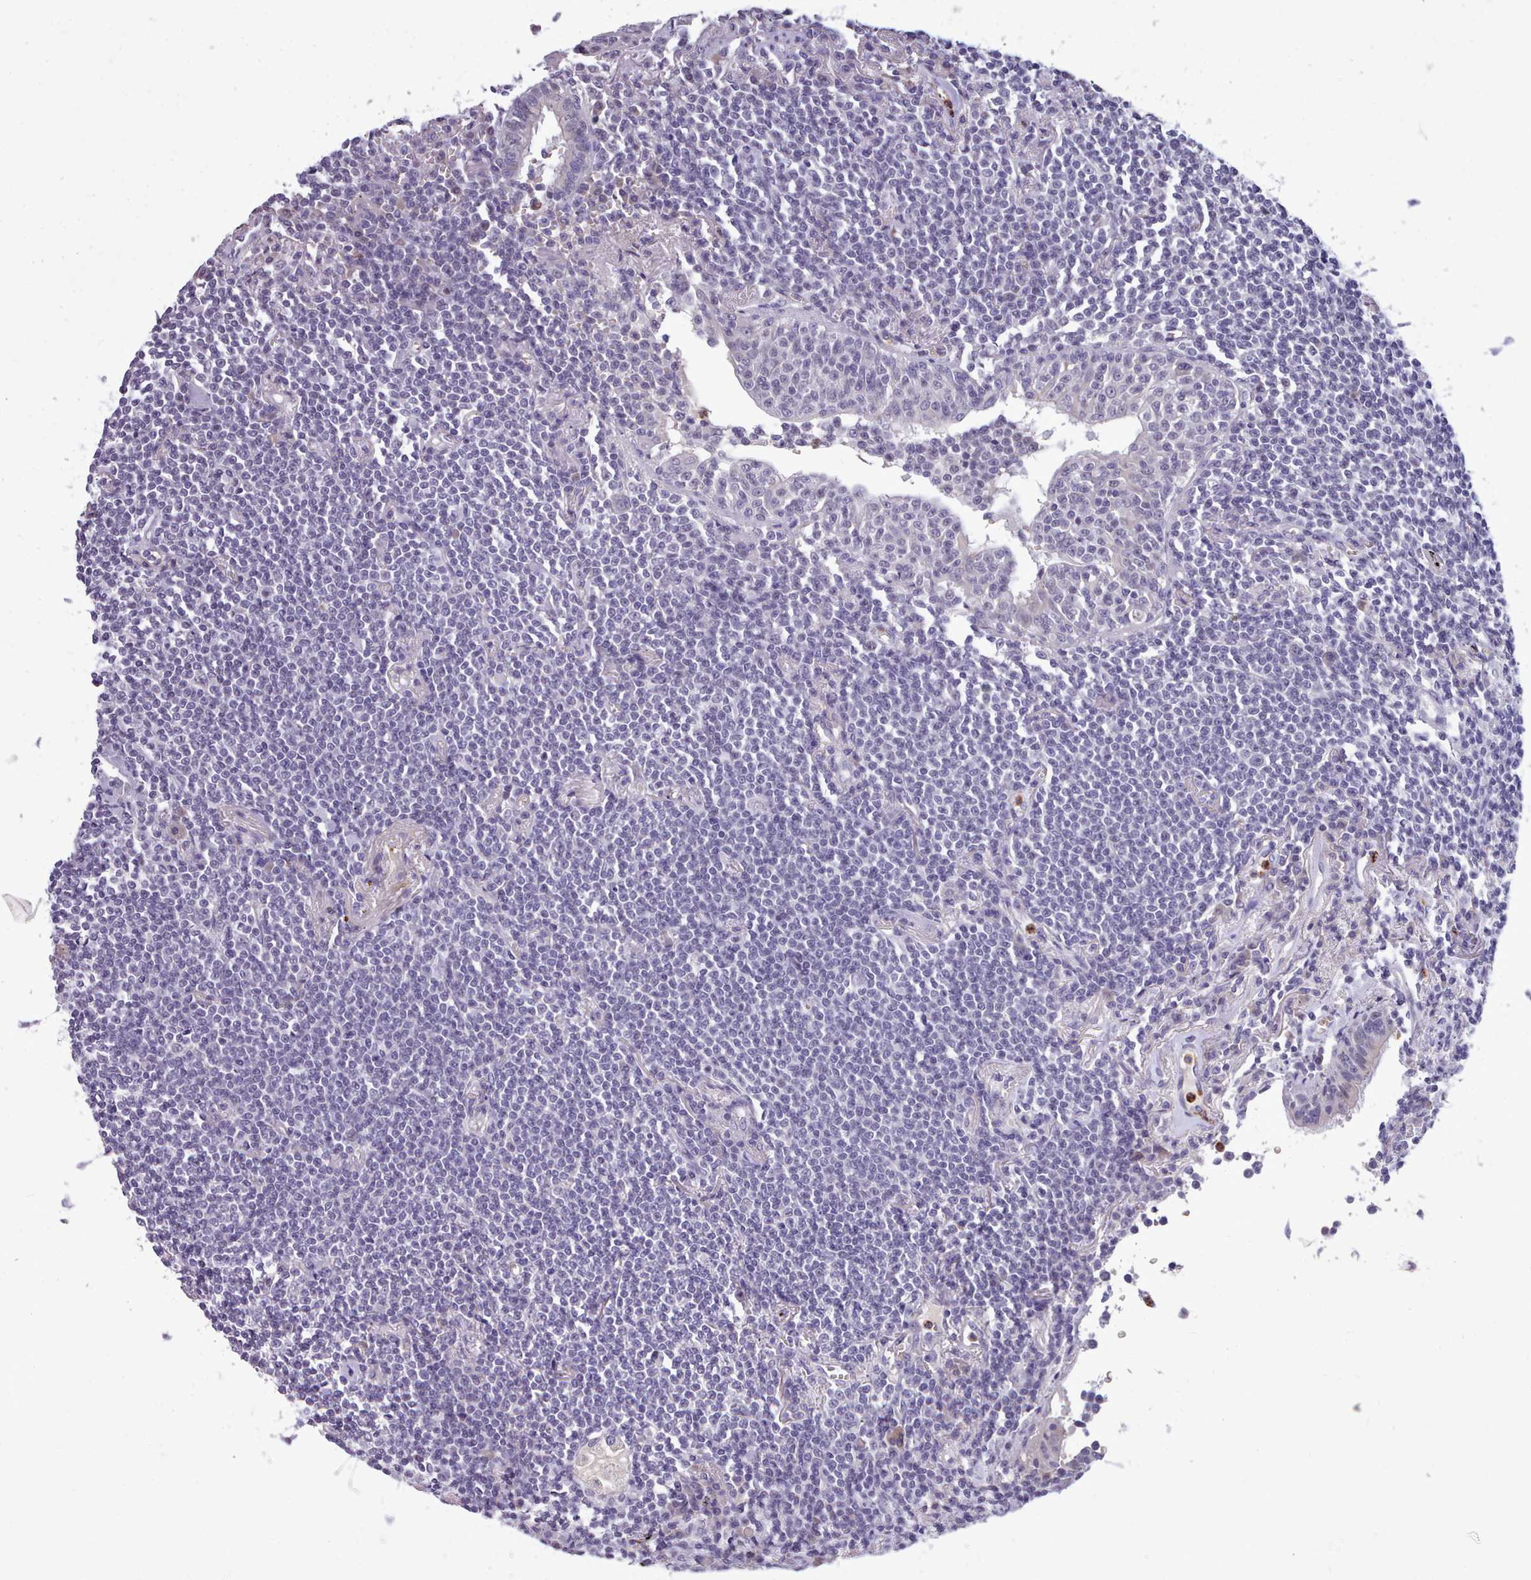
{"staining": {"intensity": "negative", "quantity": "none", "location": "none"}, "tissue": "lymphoma", "cell_type": "Tumor cells", "image_type": "cancer", "snomed": [{"axis": "morphology", "description": "Malignant lymphoma, non-Hodgkin's type, Low grade"}, {"axis": "topography", "description": "Lung"}], "caption": "A micrograph of human low-grade malignant lymphoma, non-Hodgkin's type is negative for staining in tumor cells.", "gene": "KCTD16", "patient": {"sex": "female", "age": 71}}